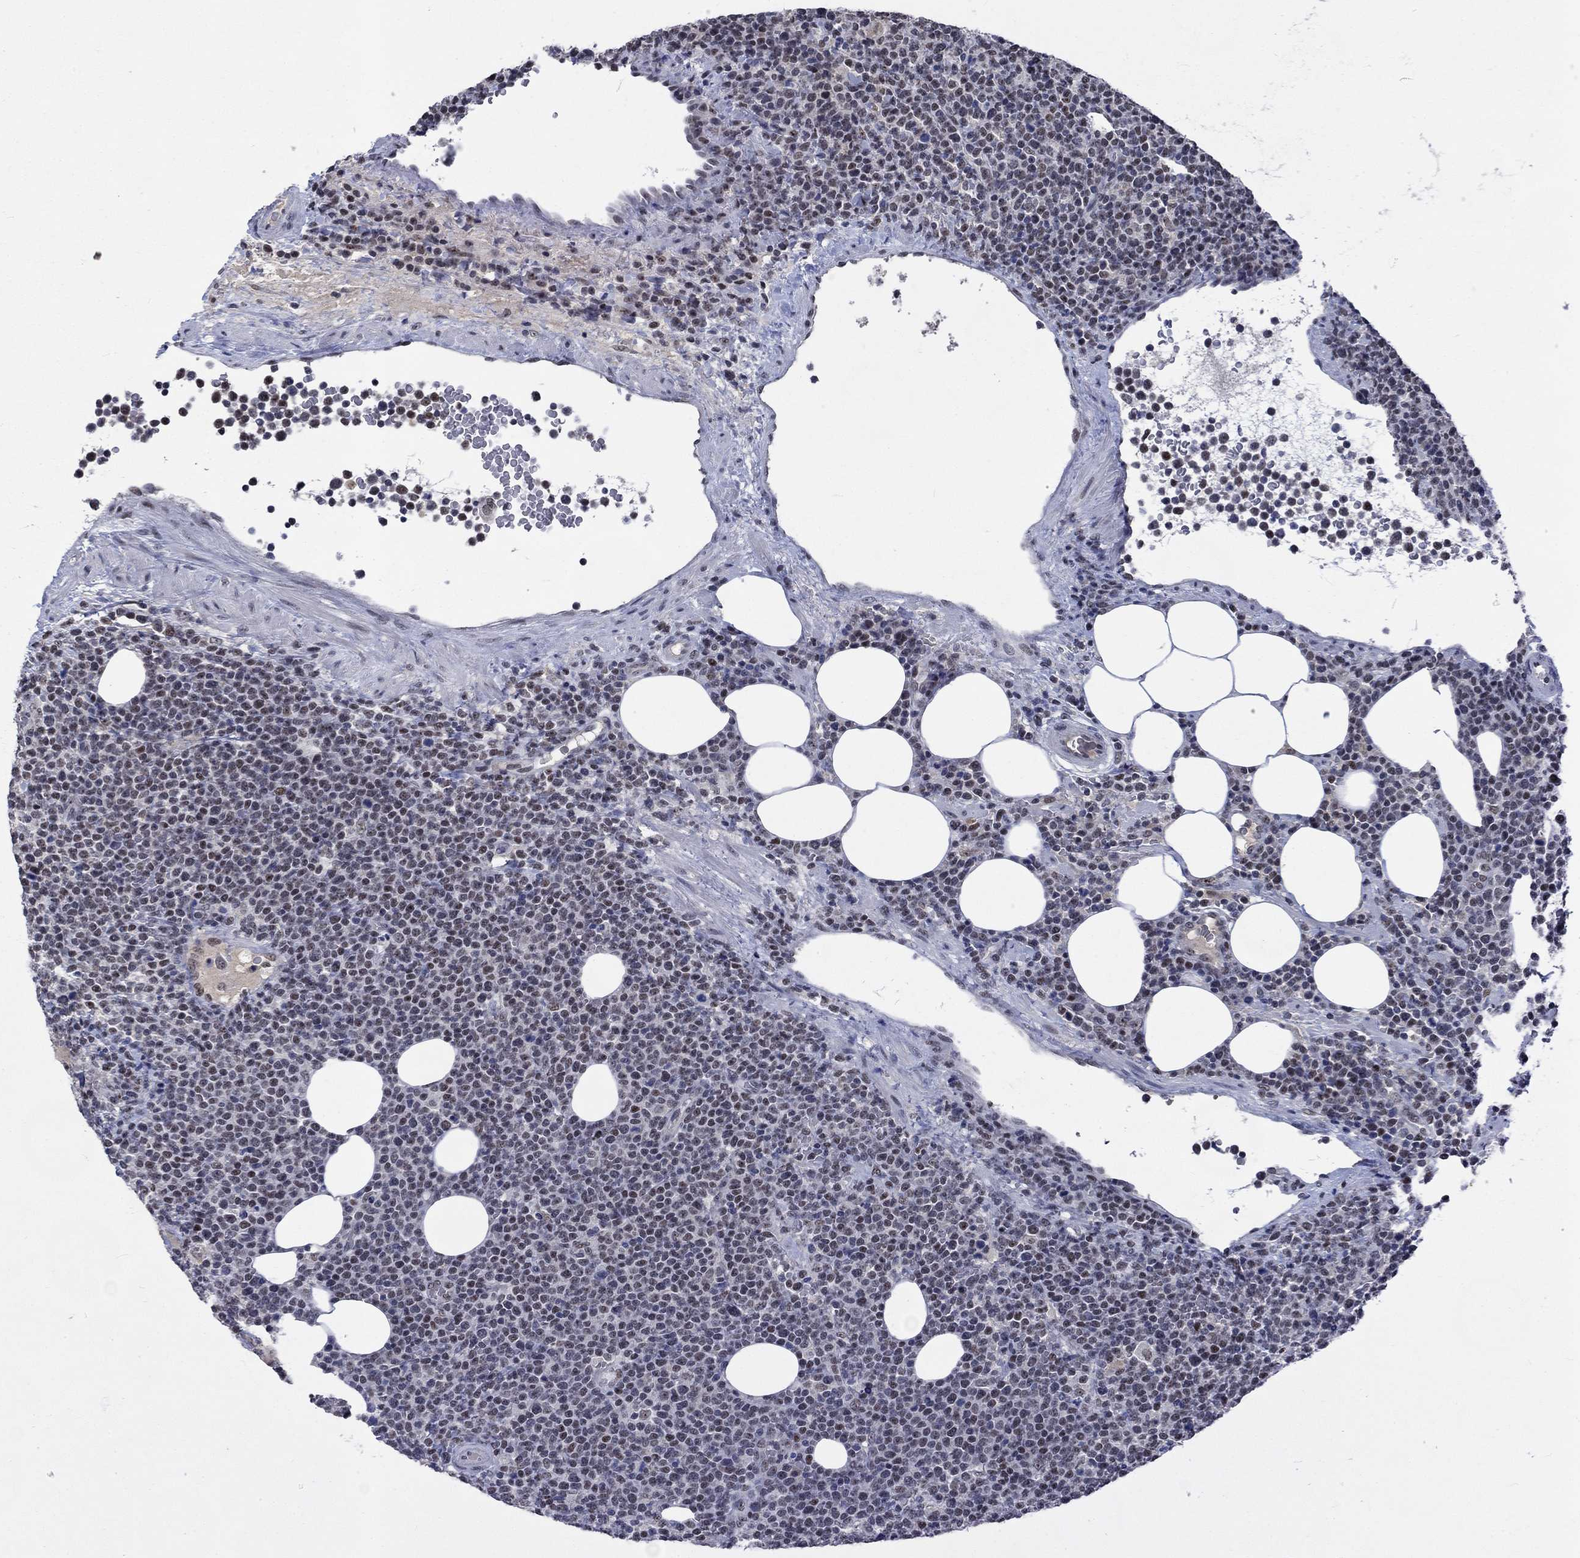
{"staining": {"intensity": "weak", "quantity": "25%-75%", "location": "nuclear"}, "tissue": "lymphoma", "cell_type": "Tumor cells", "image_type": "cancer", "snomed": [{"axis": "morphology", "description": "Malignant lymphoma, non-Hodgkin's type, High grade"}, {"axis": "topography", "description": "Lymph node"}], "caption": "Immunohistochemistry (IHC) histopathology image of neoplastic tissue: high-grade malignant lymphoma, non-Hodgkin's type stained using immunohistochemistry demonstrates low levels of weak protein expression localized specifically in the nuclear of tumor cells, appearing as a nuclear brown color.", "gene": "HTN1", "patient": {"sex": "male", "age": 61}}